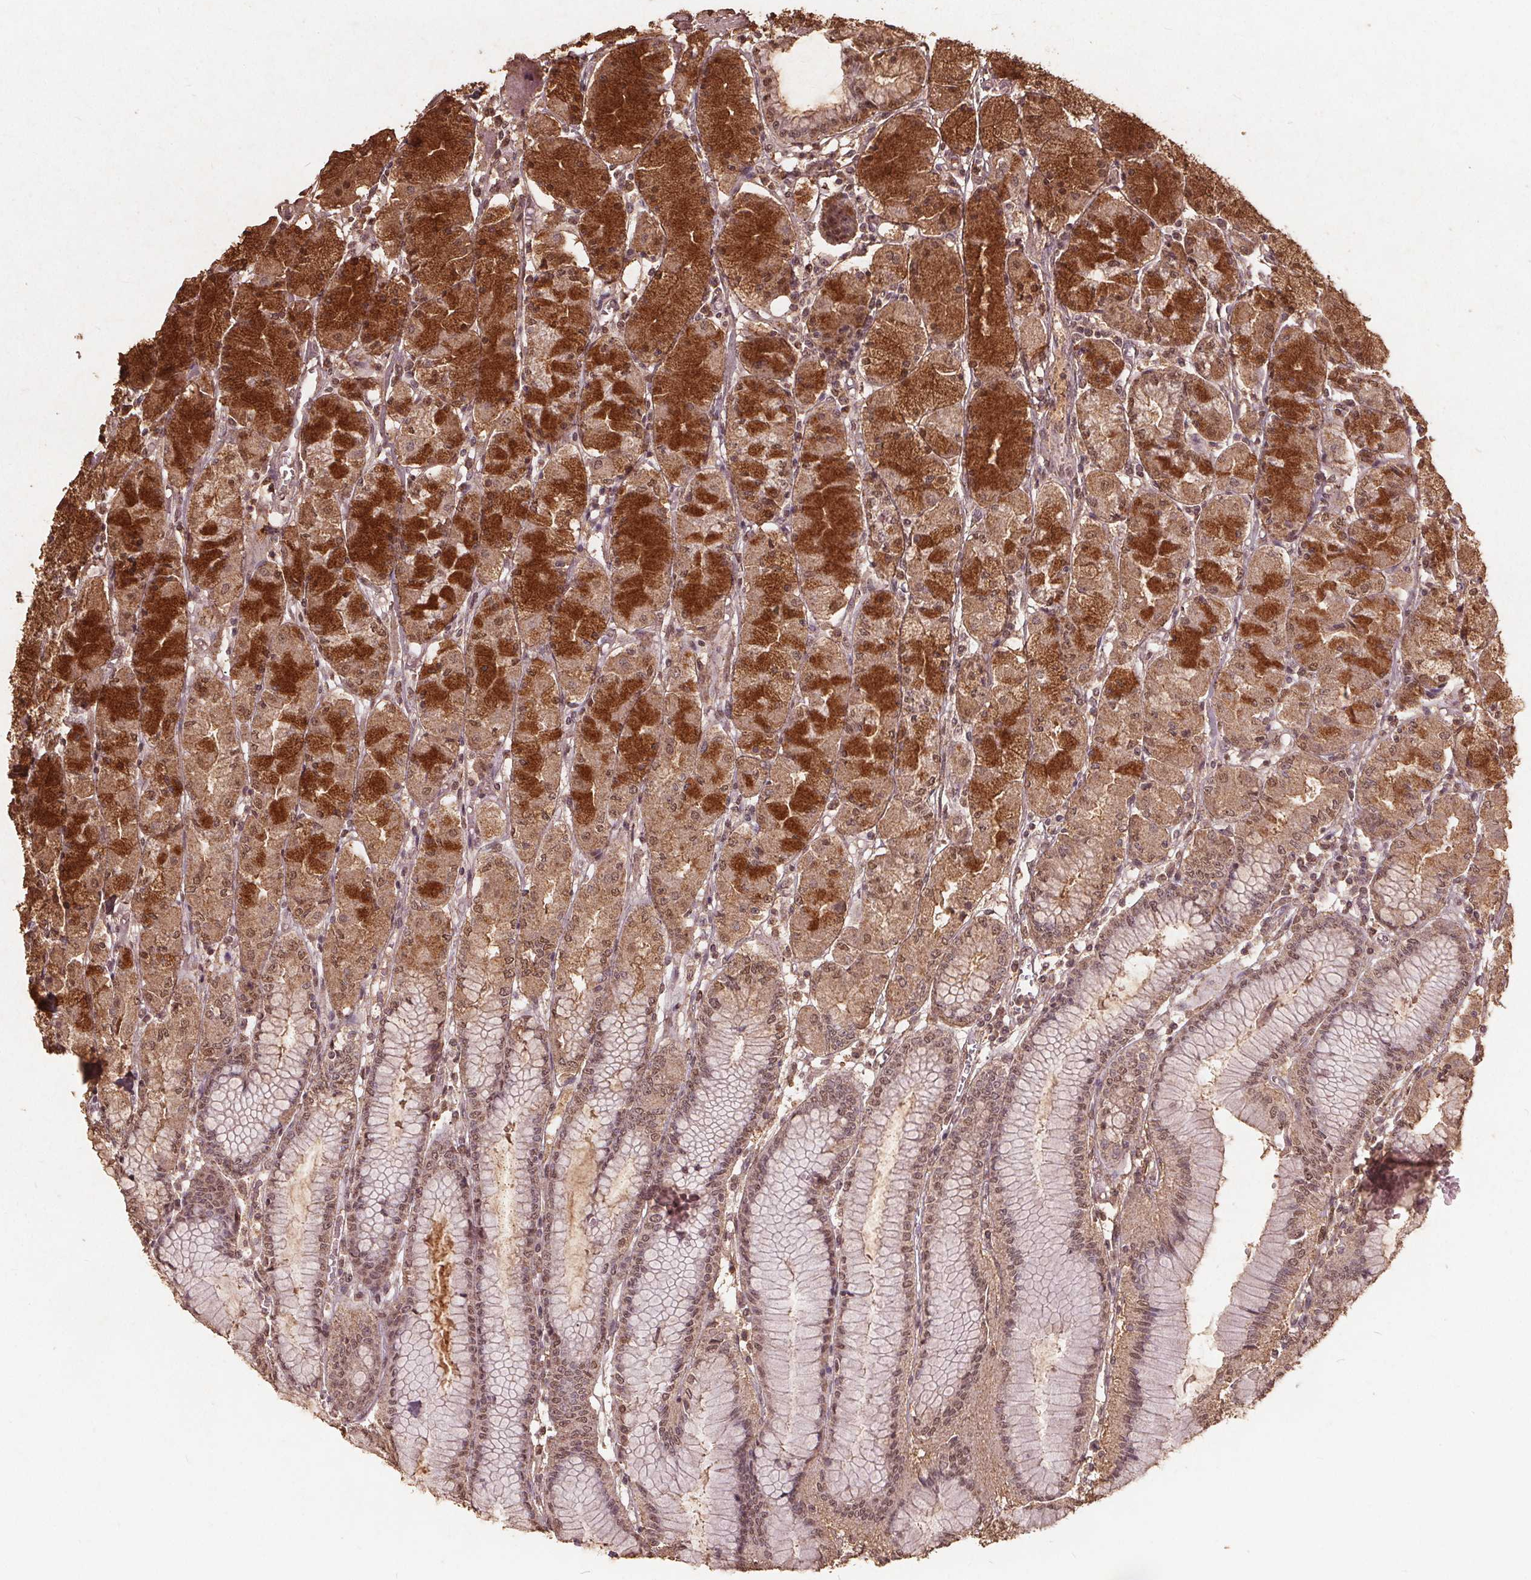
{"staining": {"intensity": "strong", "quantity": "25%-75%", "location": "cytoplasmic/membranous,nuclear"}, "tissue": "stomach", "cell_type": "Glandular cells", "image_type": "normal", "snomed": [{"axis": "morphology", "description": "Normal tissue, NOS"}, {"axis": "topography", "description": "Stomach, upper"}], "caption": "Glandular cells display strong cytoplasmic/membranous,nuclear expression in approximately 25%-75% of cells in benign stomach. (DAB (3,3'-diaminobenzidine) IHC, brown staining for protein, blue staining for nuclei).", "gene": "DSG3", "patient": {"sex": "male", "age": 69}}